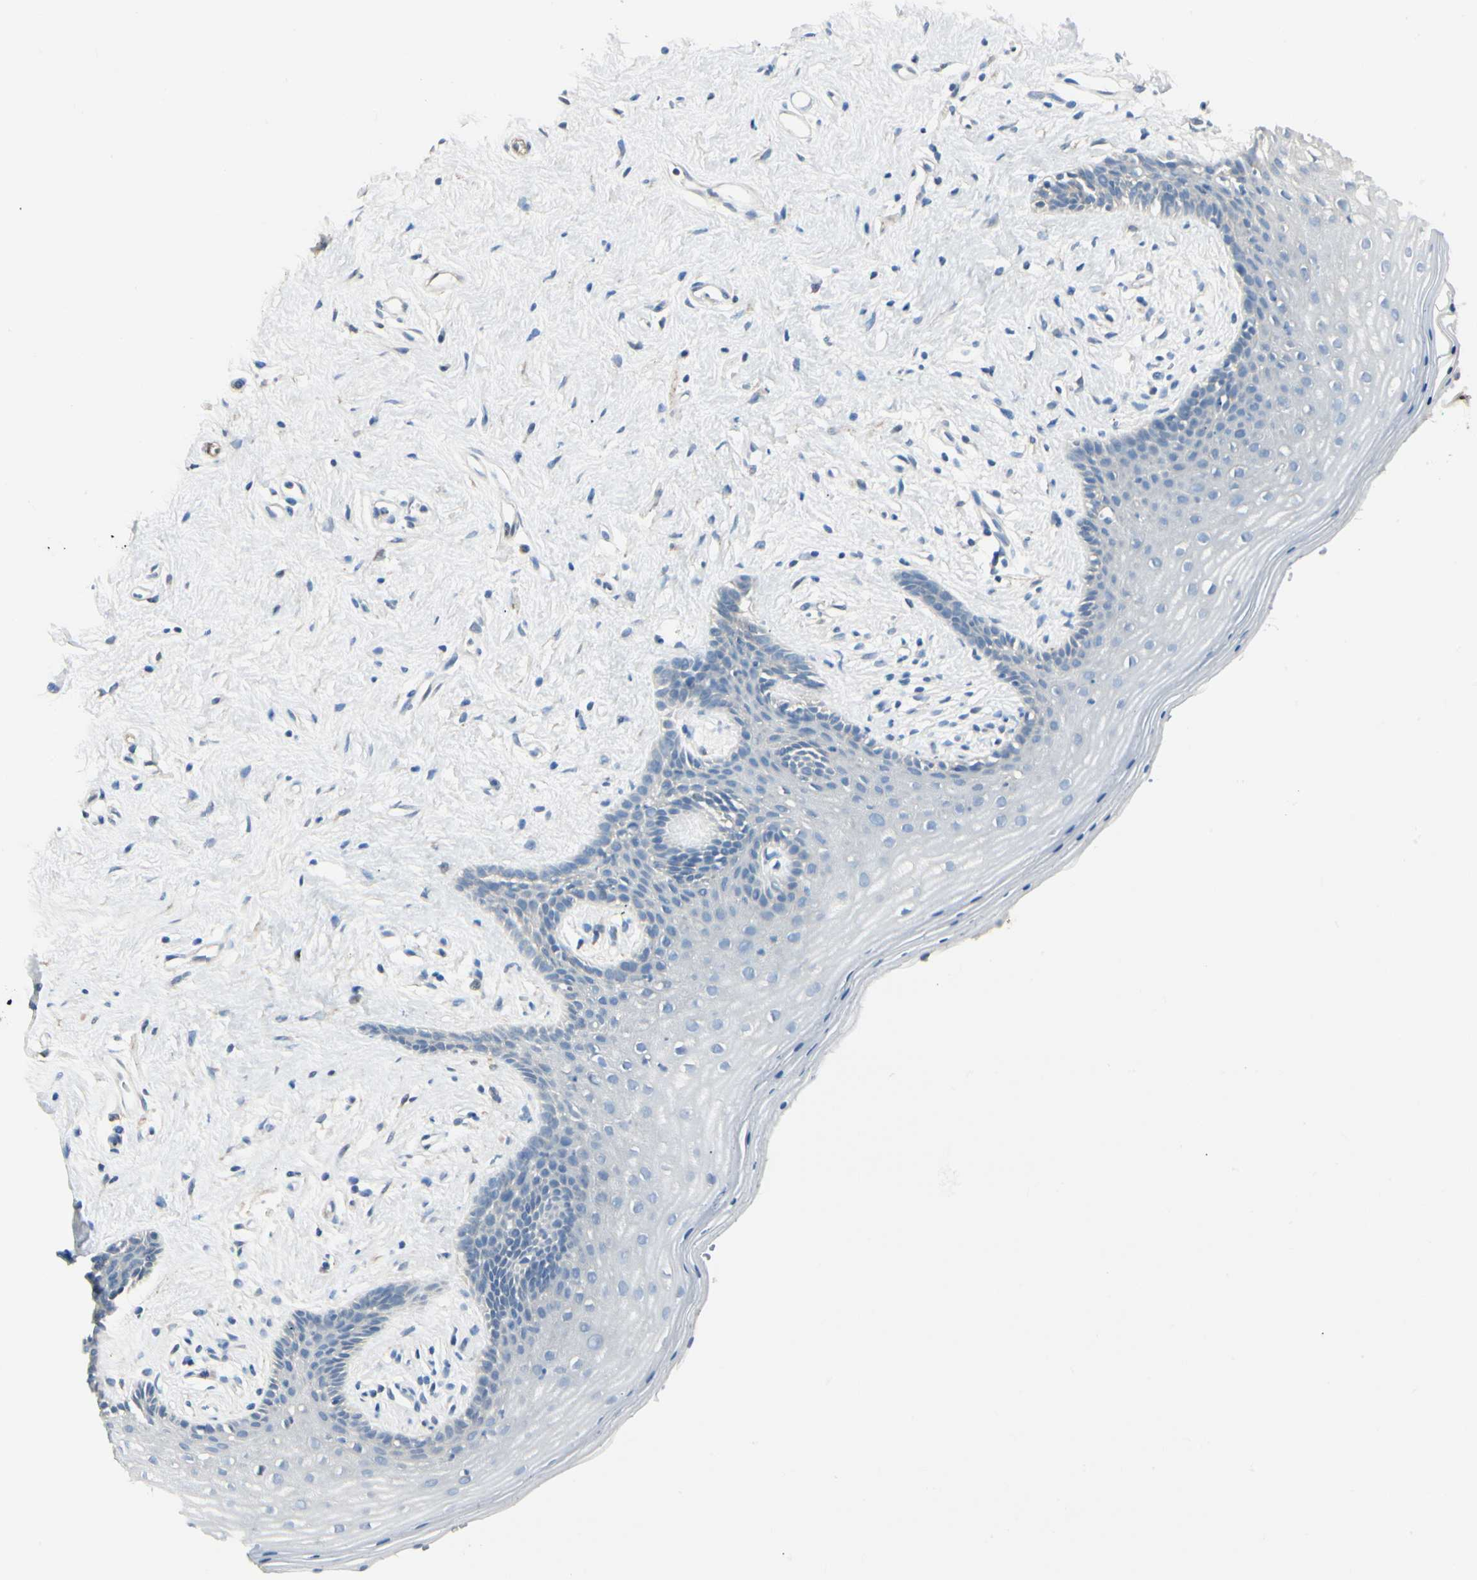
{"staining": {"intensity": "negative", "quantity": "none", "location": "none"}, "tissue": "vagina", "cell_type": "Squamous epithelial cells", "image_type": "normal", "snomed": [{"axis": "morphology", "description": "Normal tissue, NOS"}, {"axis": "topography", "description": "Vagina"}], "caption": "Immunohistochemical staining of unremarkable human vagina reveals no significant expression in squamous epithelial cells.", "gene": "AMPH", "patient": {"sex": "female", "age": 44}}